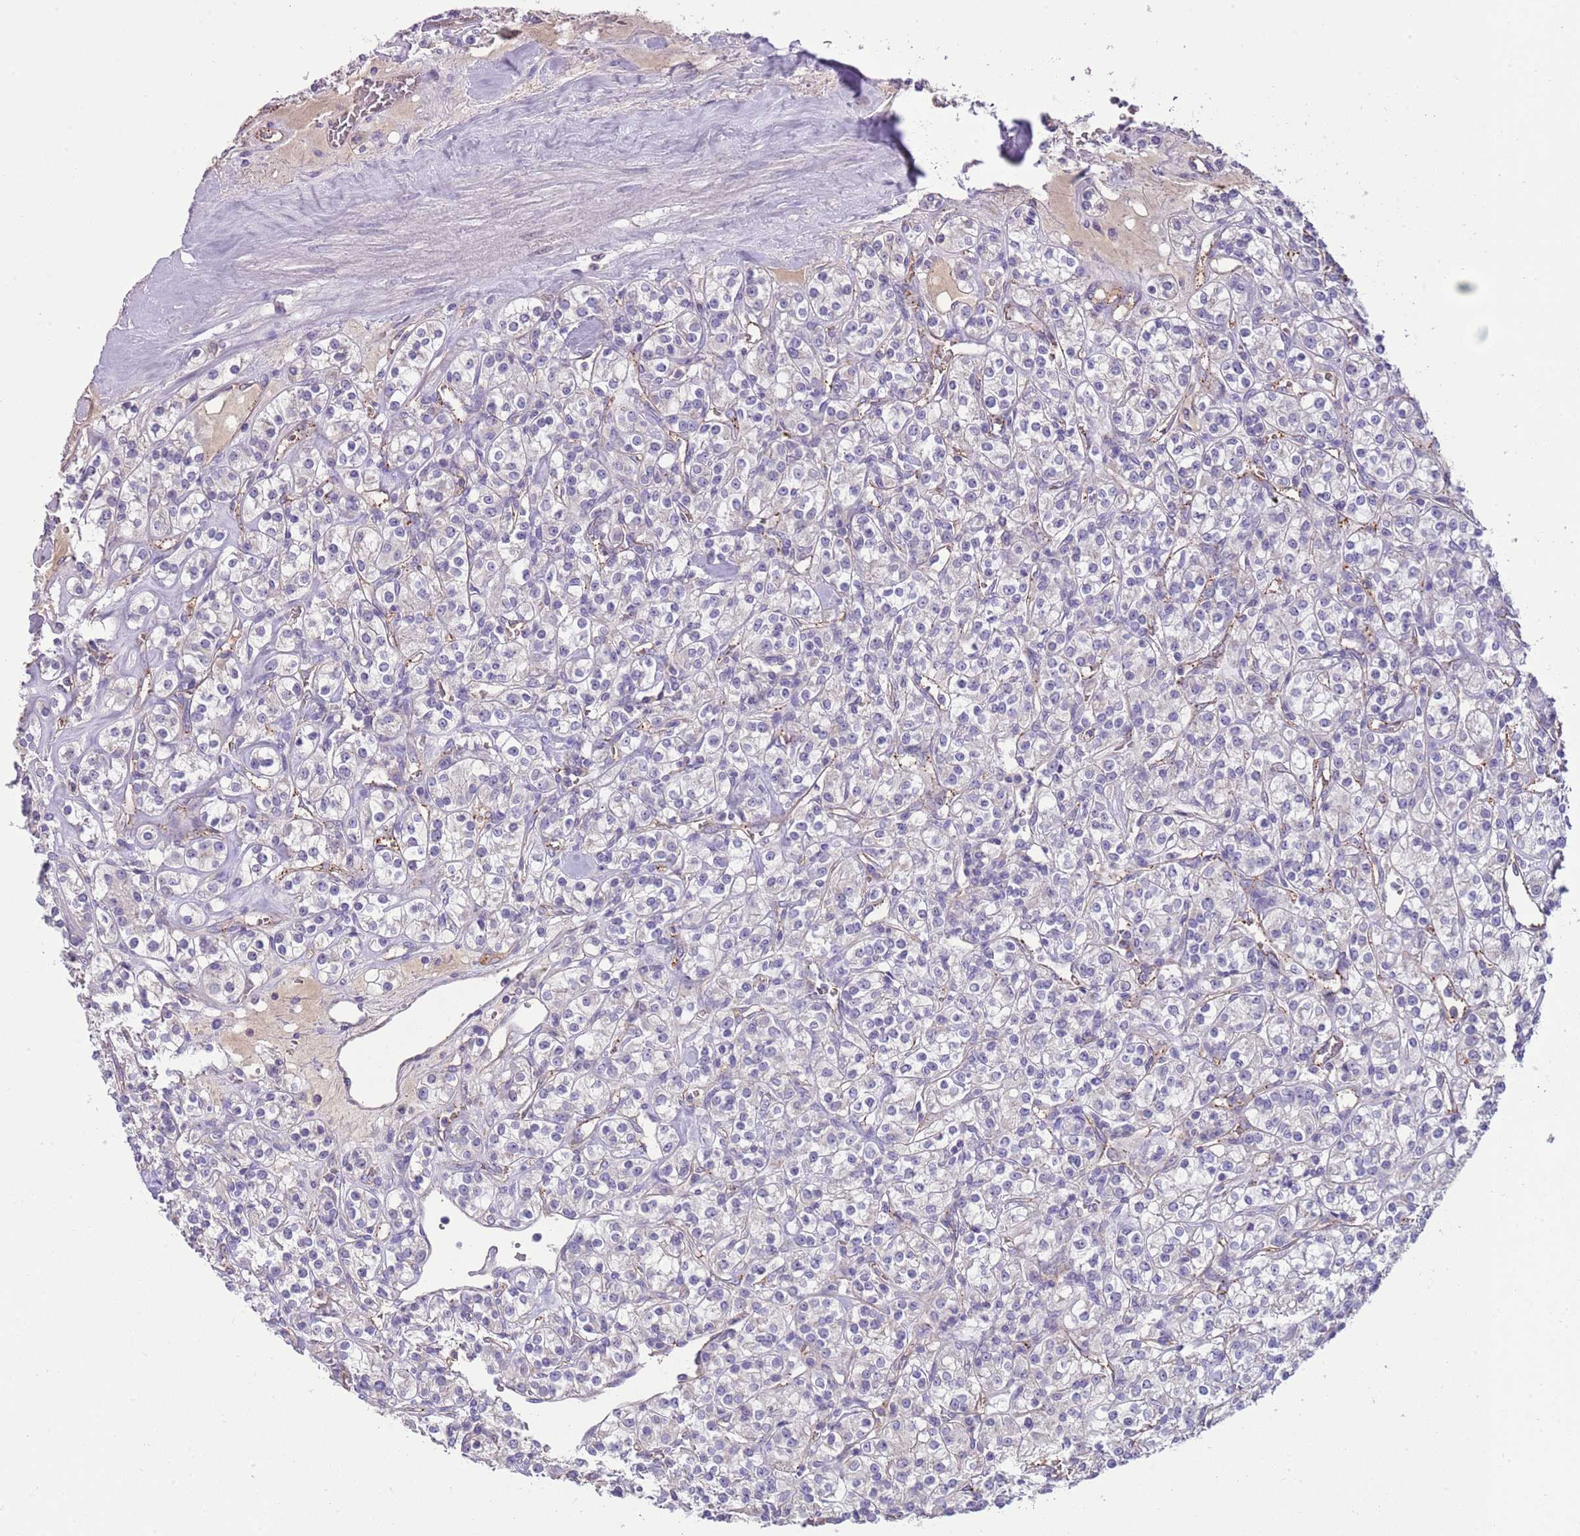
{"staining": {"intensity": "negative", "quantity": "none", "location": "none"}, "tissue": "renal cancer", "cell_type": "Tumor cells", "image_type": "cancer", "snomed": [{"axis": "morphology", "description": "Adenocarcinoma, NOS"}, {"axis": "topography", "description": "Kidney"}], "caption": "The photomicrograph displays no staining of tumor cells in renal cancer.", "gene": "HES3", "patient": {"sex": "male", "age": 77}}